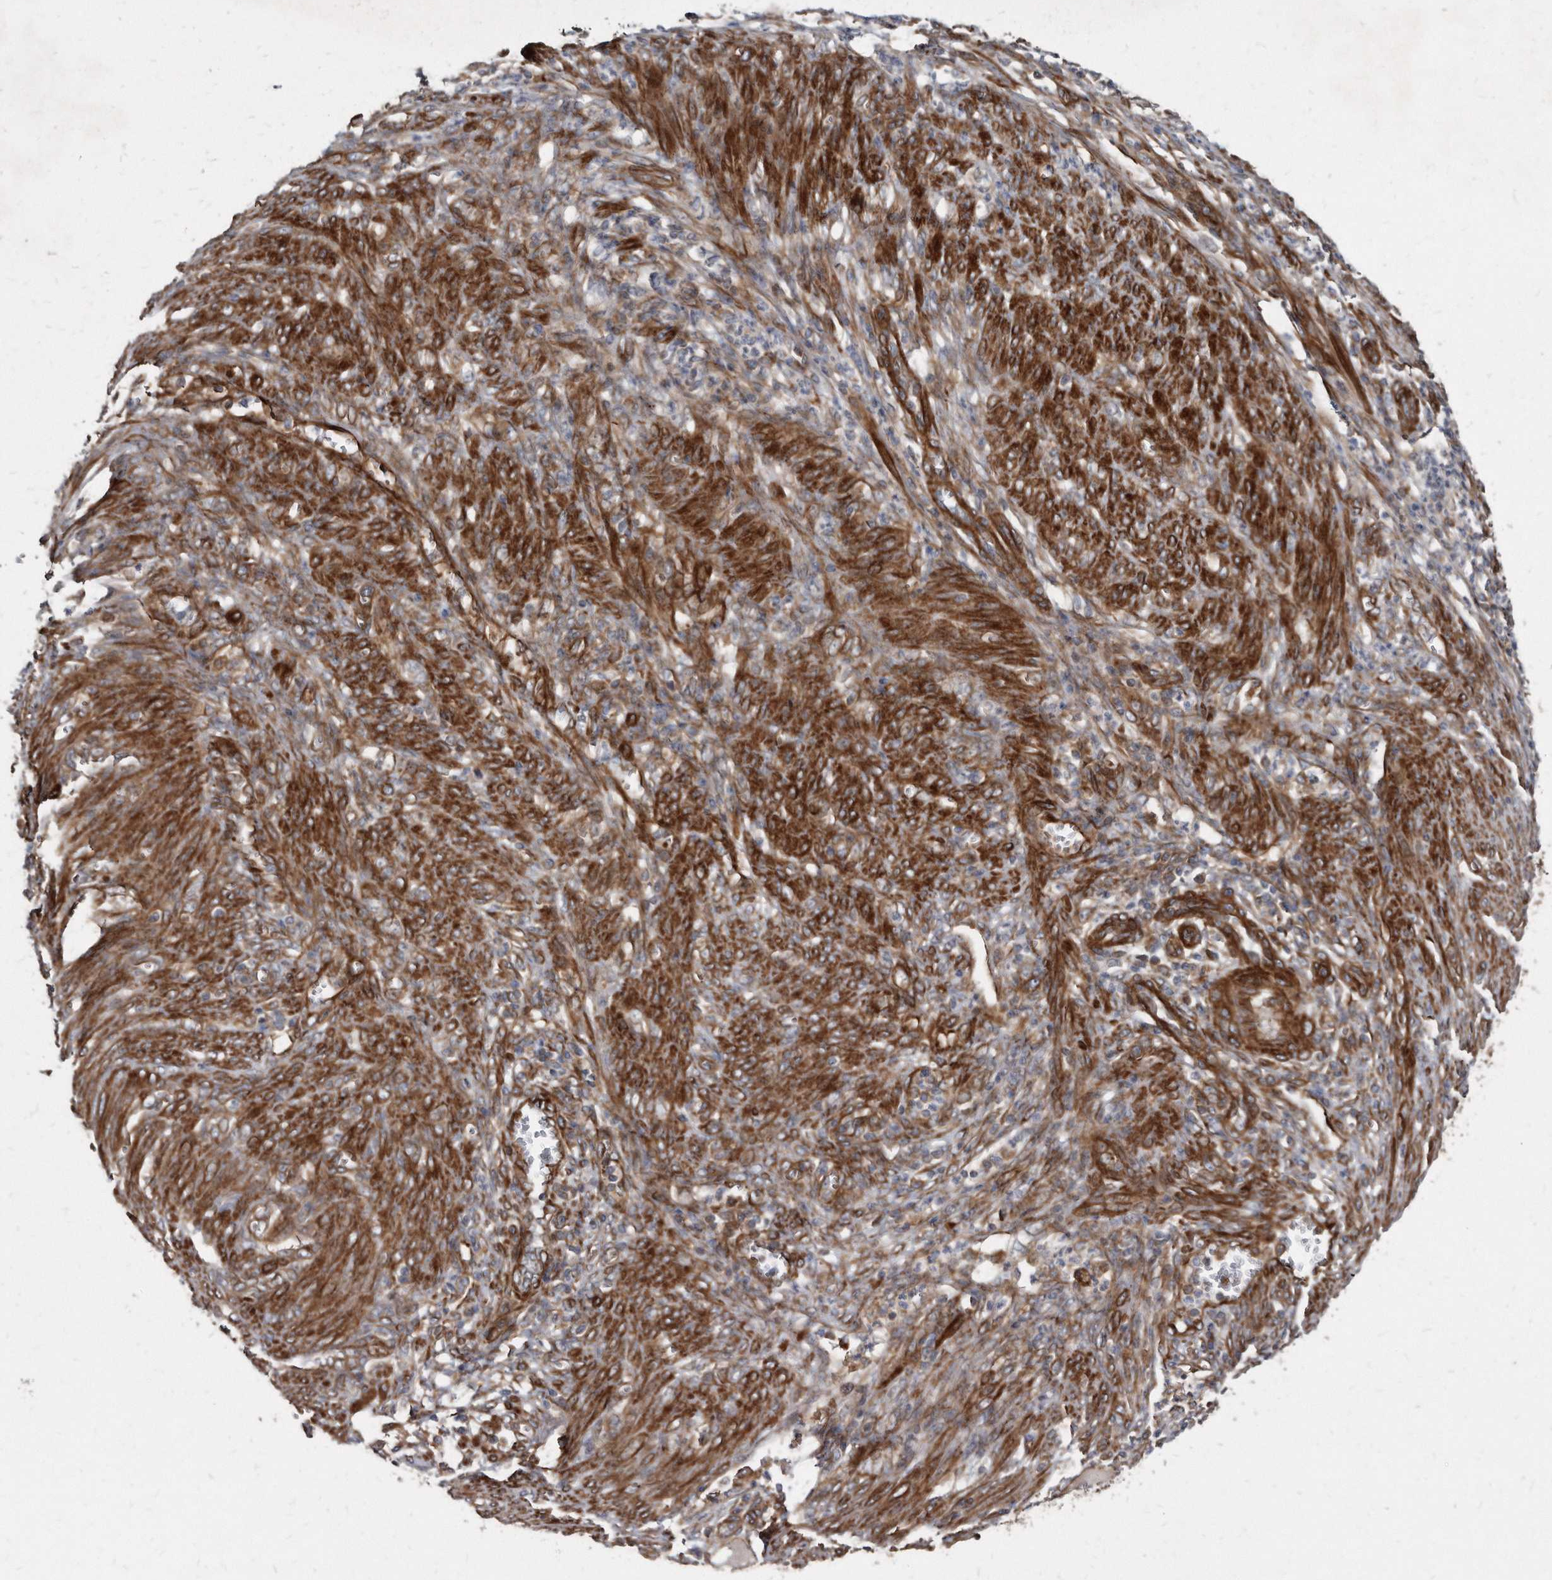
{"staining": {"intensity": "moderate", "quantity": ">75%", "location": "cytoplasmic/membranous"}, "tissue": "endometrial cancer", "cell_type": "Tumor cells", "image_type": "cancer", "snomed": [{"axis": "morphology", "description": "Adenocarcinoma, NOS"}, {"axis": "topography", "description": "Endometrium"}], "caption": "Endometrial cancer stained with DAB IHC exhibits medium levels of moderate cytoplasmic/membranous expression in approximately >75% of tumor cells. (Stains: DAB (3,3'-diaminobenzidine) in brown, nuclei in blue, Microscopy: brightfield microscopy at high magnification).", "gene": "KCTD20", "patient": {"sex": "female", "age": 51}}